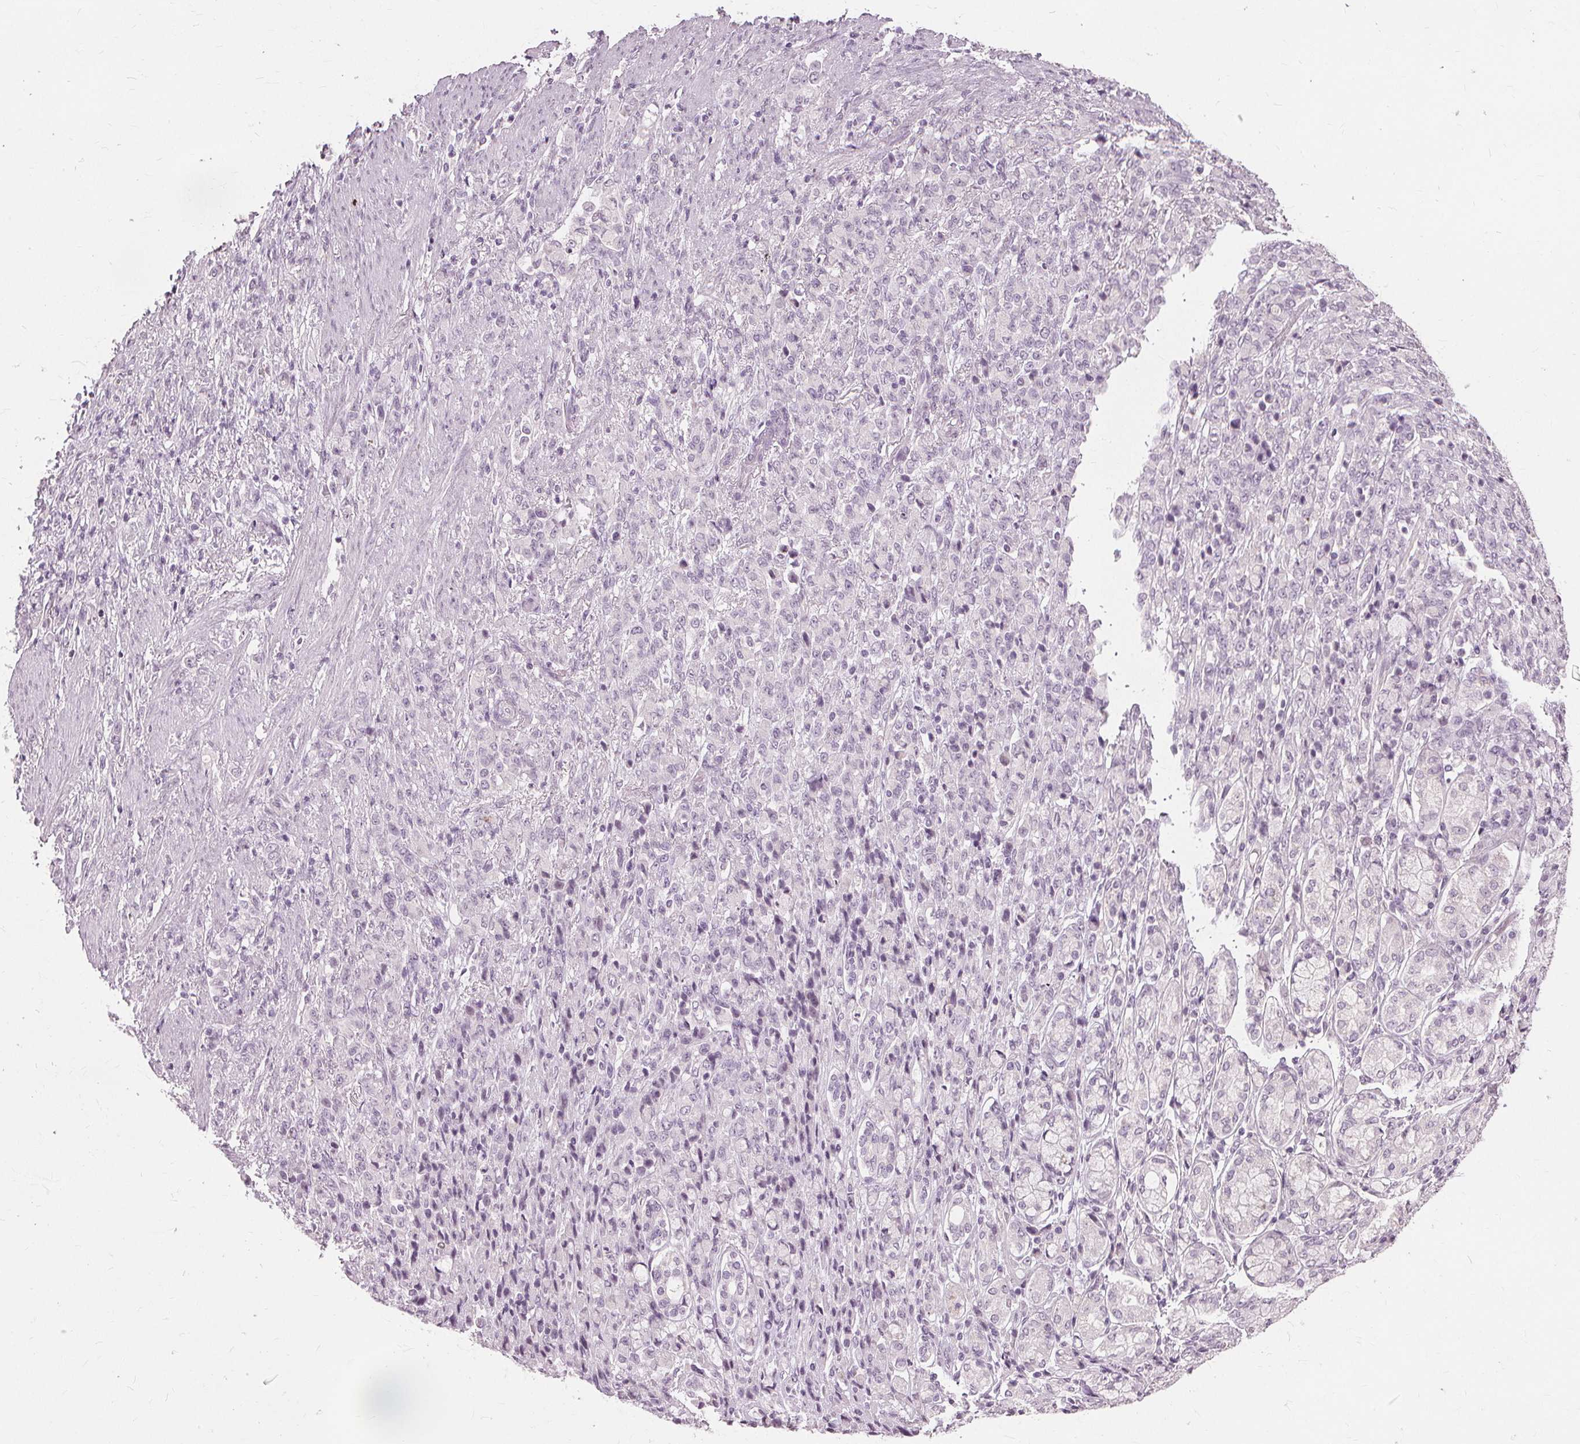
{"staining": {"intensity": "negative", "quantity": "none", "location": "none"}, "tissue": "stomach cancer", "cell_type": "Tumor cells", "image_type": "cancer", "snomed": [{"axis": "morphology", "description": "Adenocarcinoma, NOS"}, {"axis": "topography", "description": "Stomach"}], "caption": "Histopathology image shows no protein staining in tumor cells of stomach cancer (adenocarcinoma) tissue.", "gene": "SFTPD", "patient": {"sex": "female", "age": 79}}